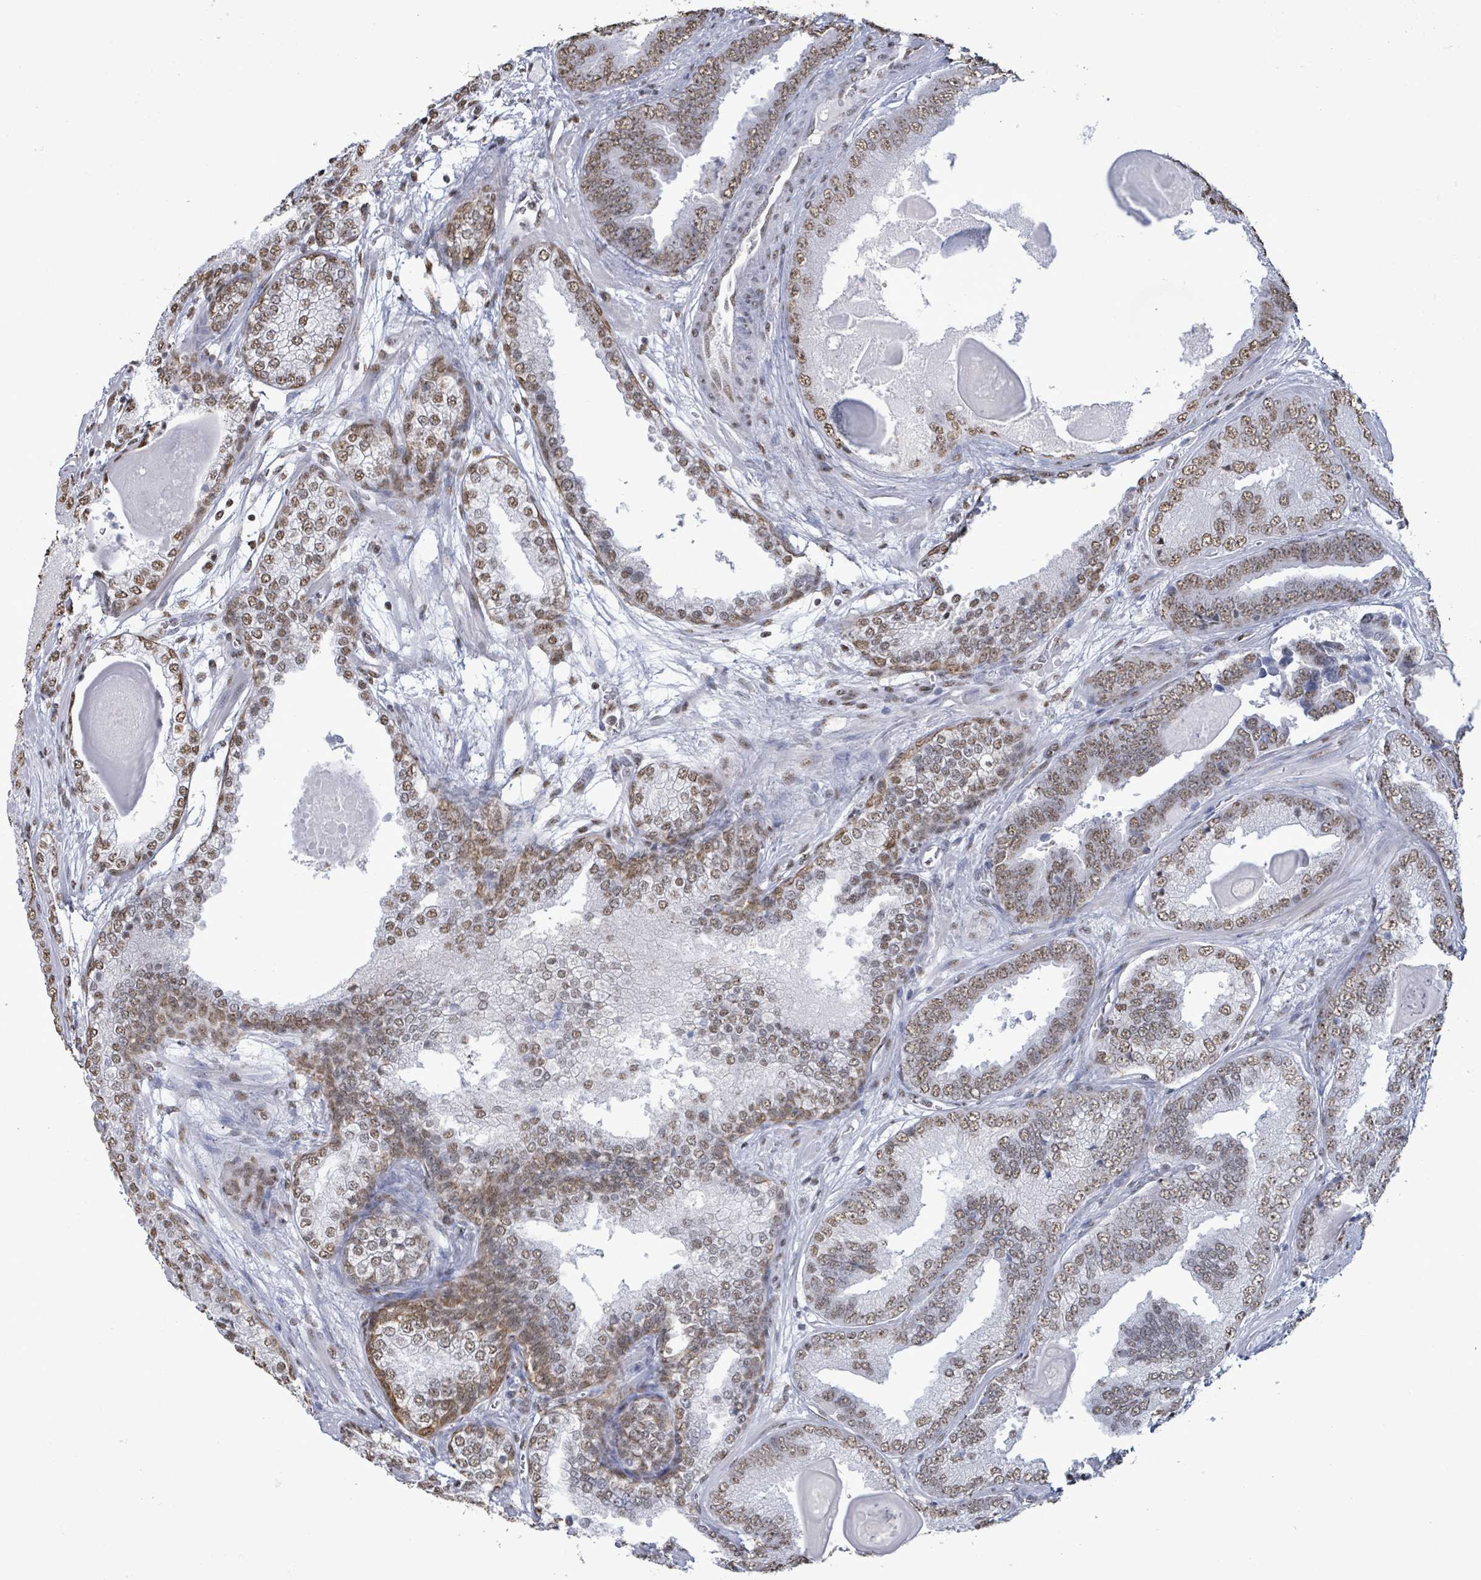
{"staining": {"intensity": "moderate", "quantity": ">75%", "location": "nuclear"}, "tissue": "prostate cancer", "cell_type": "Tumor cells", "image_type": "cancer", "snomed": [{"axis": "morphology", "description": "Adenocarcinoma, High grade"}, {"axis": "topography", "description": "Prostate"}], "caption": "IHC micrograph of neoplastic tissue: prostate cancer (high-grade adenocarcinoma) stained using immunohistochemistry exhibits medium levels of moderate protein expression localized specifically in the nuclear of tumor cells, appearing as a nuclear brown color.", "gene": "SAMD14", "patient": {"sex": "male", "age": 63}}